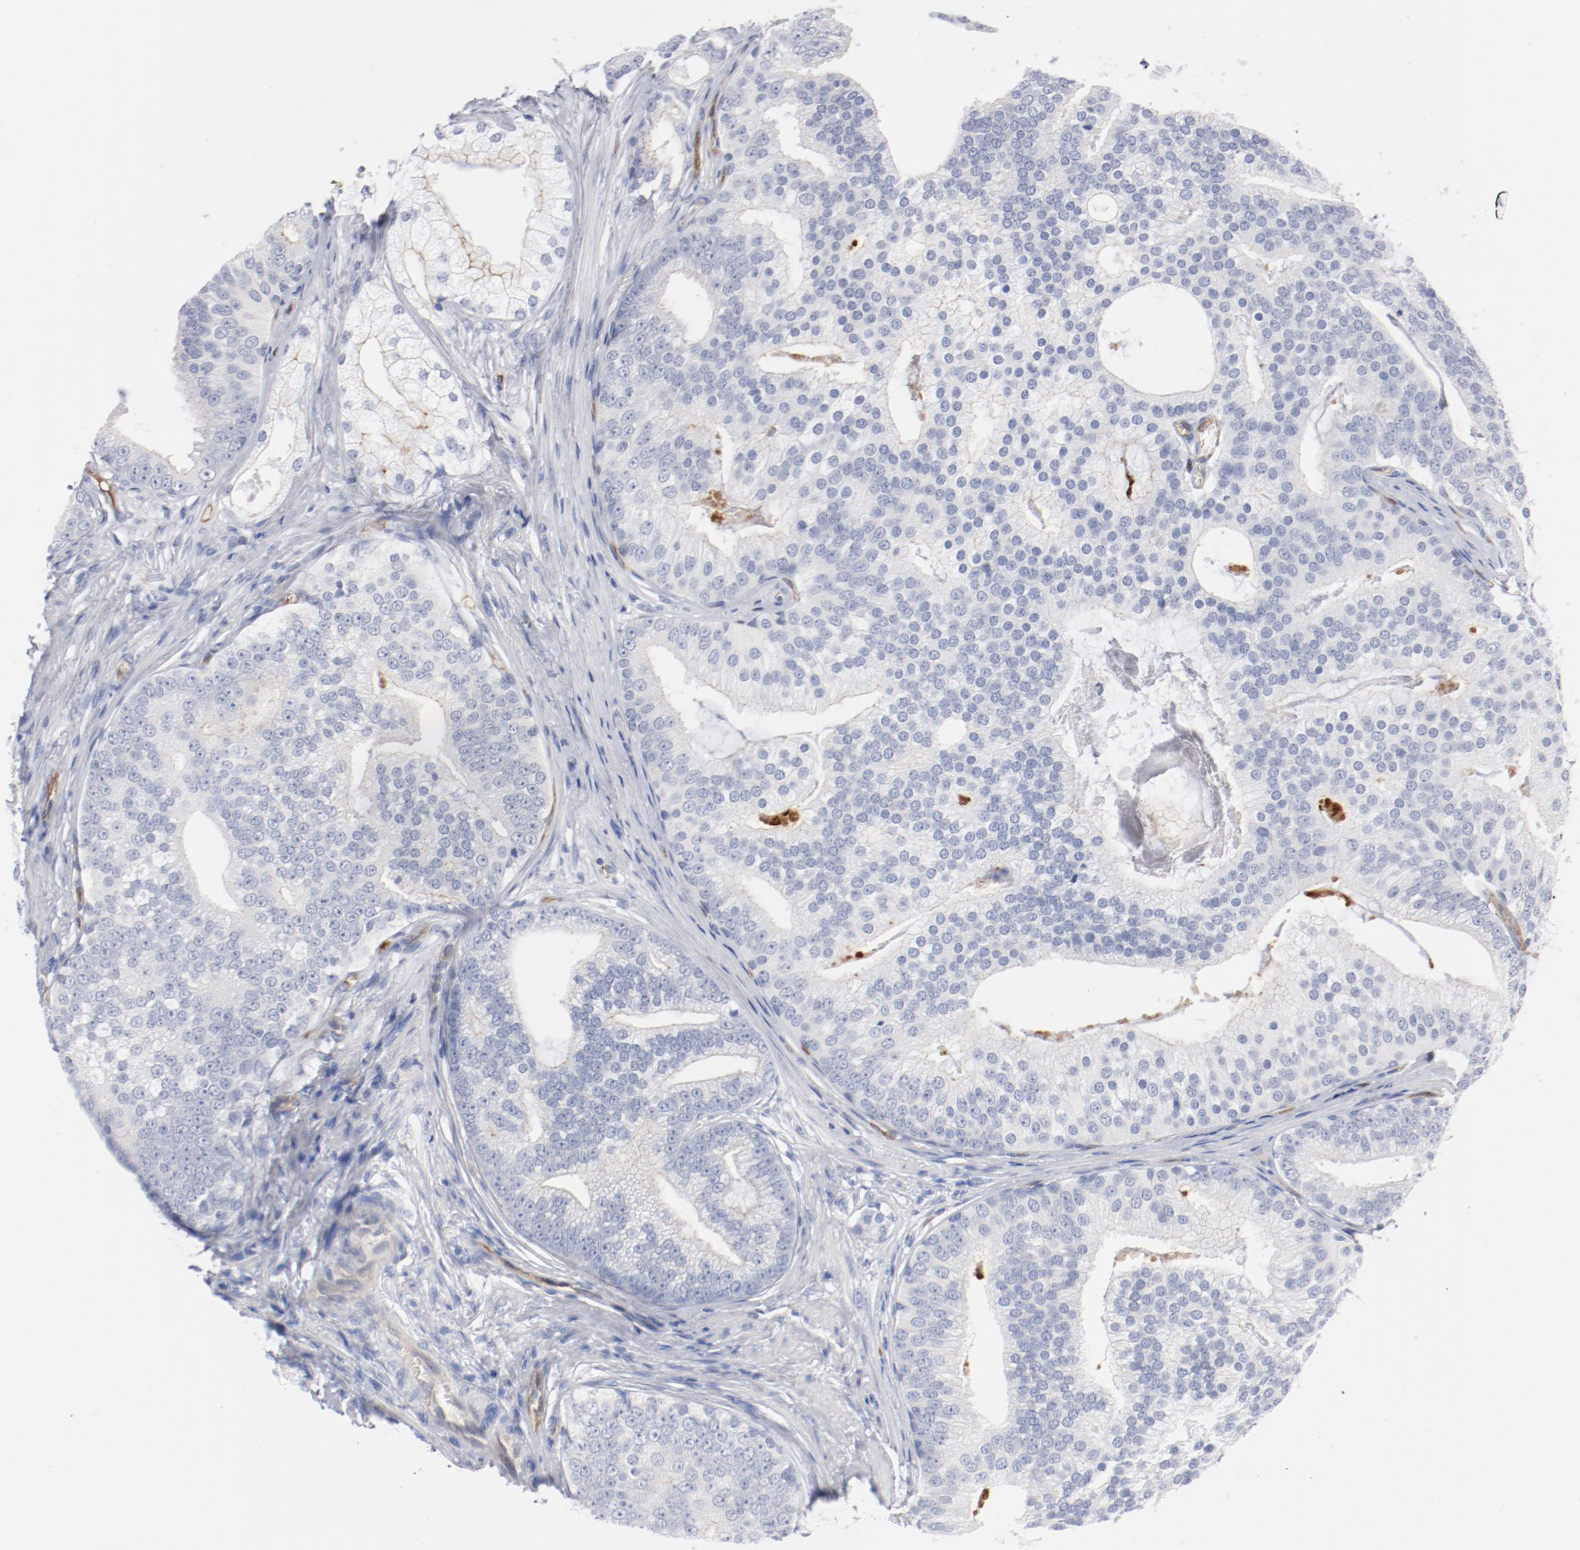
{"staining": {"intensity": "negative", "quantity": "none", "location": "none"}, "tissue": "prostate cancer", "cell_type": "Tumor cells", "image_type": "cancer", "snomed": [{"axis": "morphology", "description": "Adenocarcinoma, Low grade"}, {"axis": "topography", "description": "Prostate"}], "caption": "Image shows no significant protein staining in tumor cells of prostate adenocarcinoma (low-grade).", "gene": "SHANK3", "patient": {"sex": "male", "age": 58}}